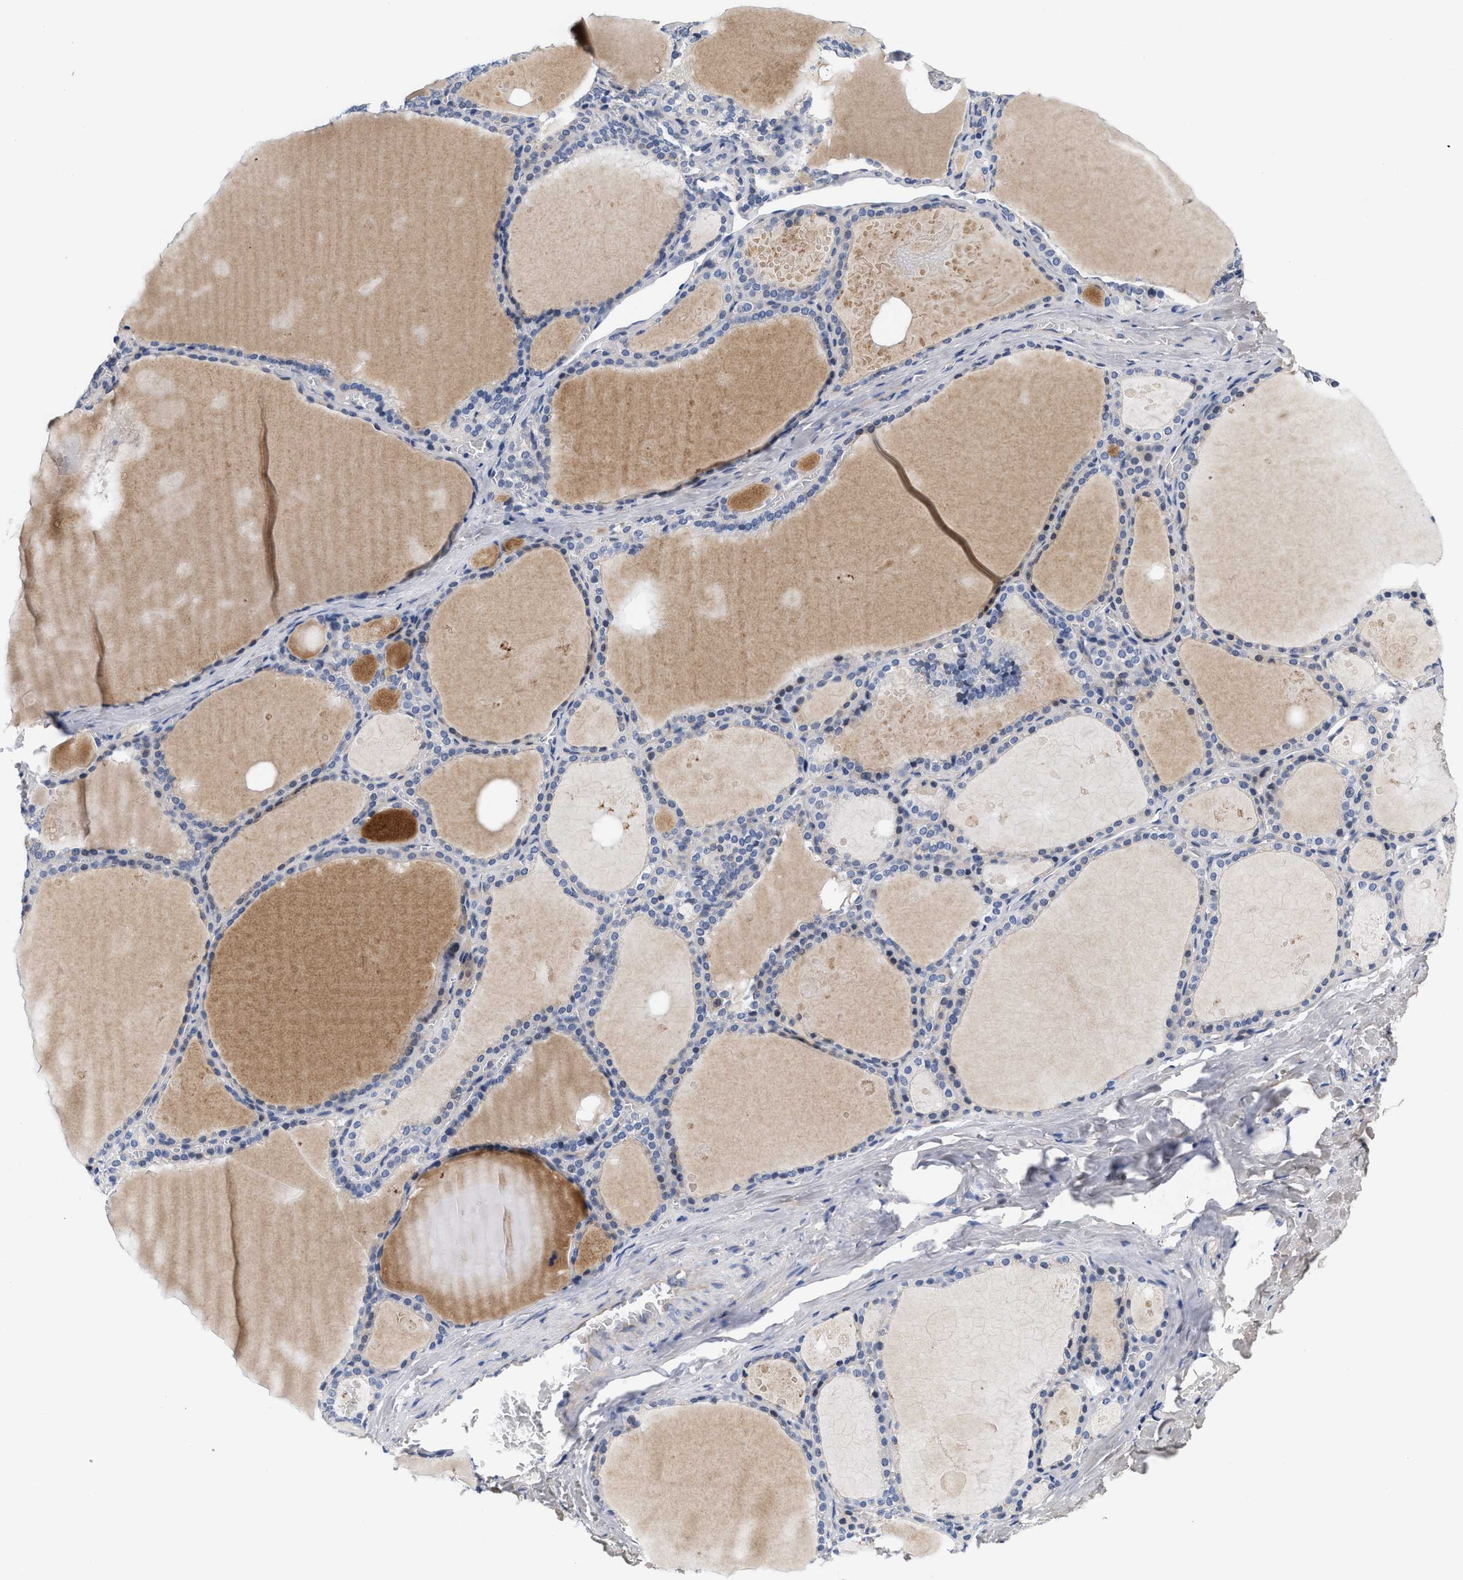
{"staining": {"intensity": "negative", "quantity": "none", "location": "none"}, "tissue": "thyroid gland", "cell_type": "Glandular cells", "image_type": "normal", "snomed": [{"axis": "morphology", "description": "Normal tissue, NOS"}, {"axis": "topography", "description": "Thyroid gland"}], "caption": "This is an IHC micrograph of unremarkable human thyroid gland. There is no positivity in glandular cells.", "gene": "ACTL7B", "patient": {"sex": "male", "age": 56}}